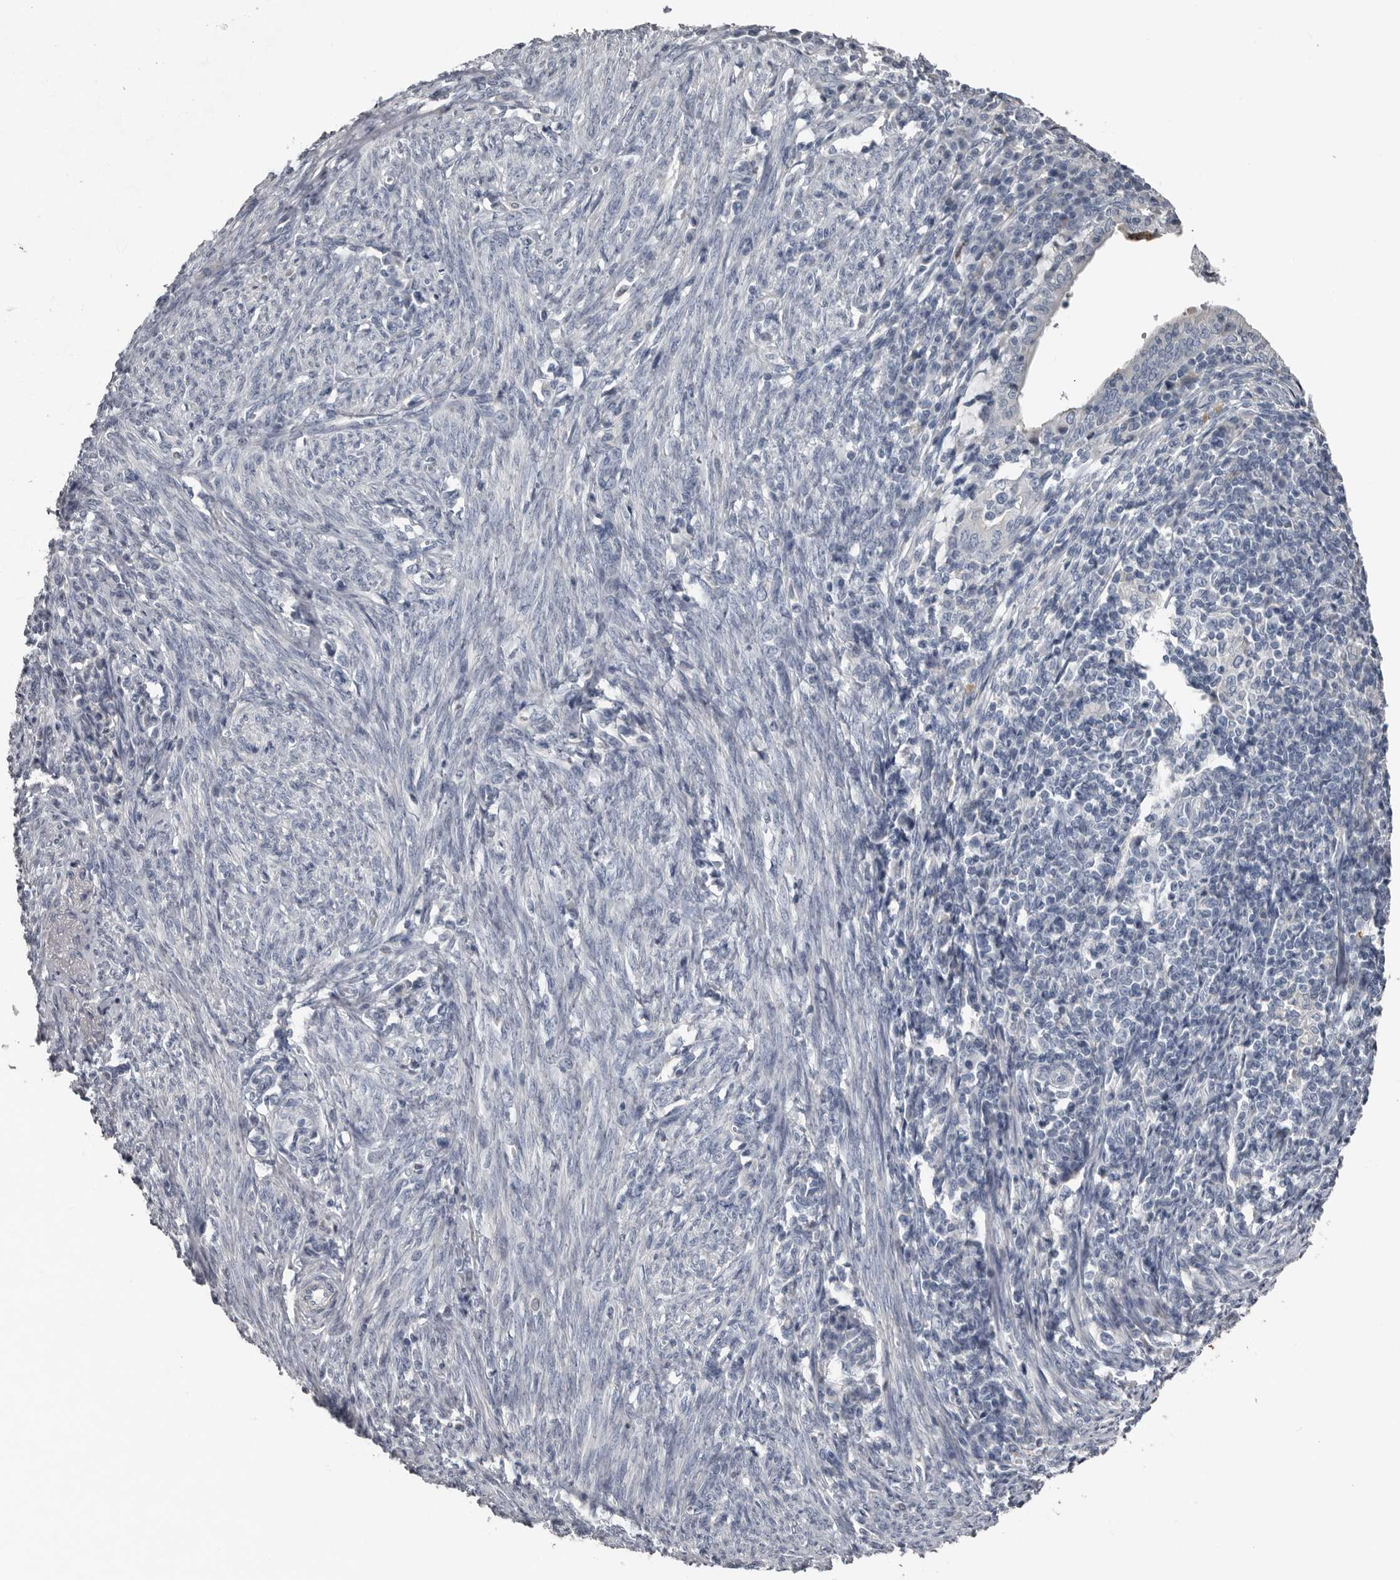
{"staining": {"intensity": "negative", "quantity": "none", "location": "none"}, "tissue": "endometrial cancer", "cell_type": "Tumor cells", "image_type": "cancer", "snomed": [{"axis": "morphology", "description": "Adenocarcinoma, NOS"}, {"axis": "topography", "description": "Uterus"}], "caption": "DAB immunohistochemical staining of human endometrial cancer demonstrates no significant positivity in tumor cells.", "gene": "FABP7", "patient": {"sex": "female", "age": 77}}